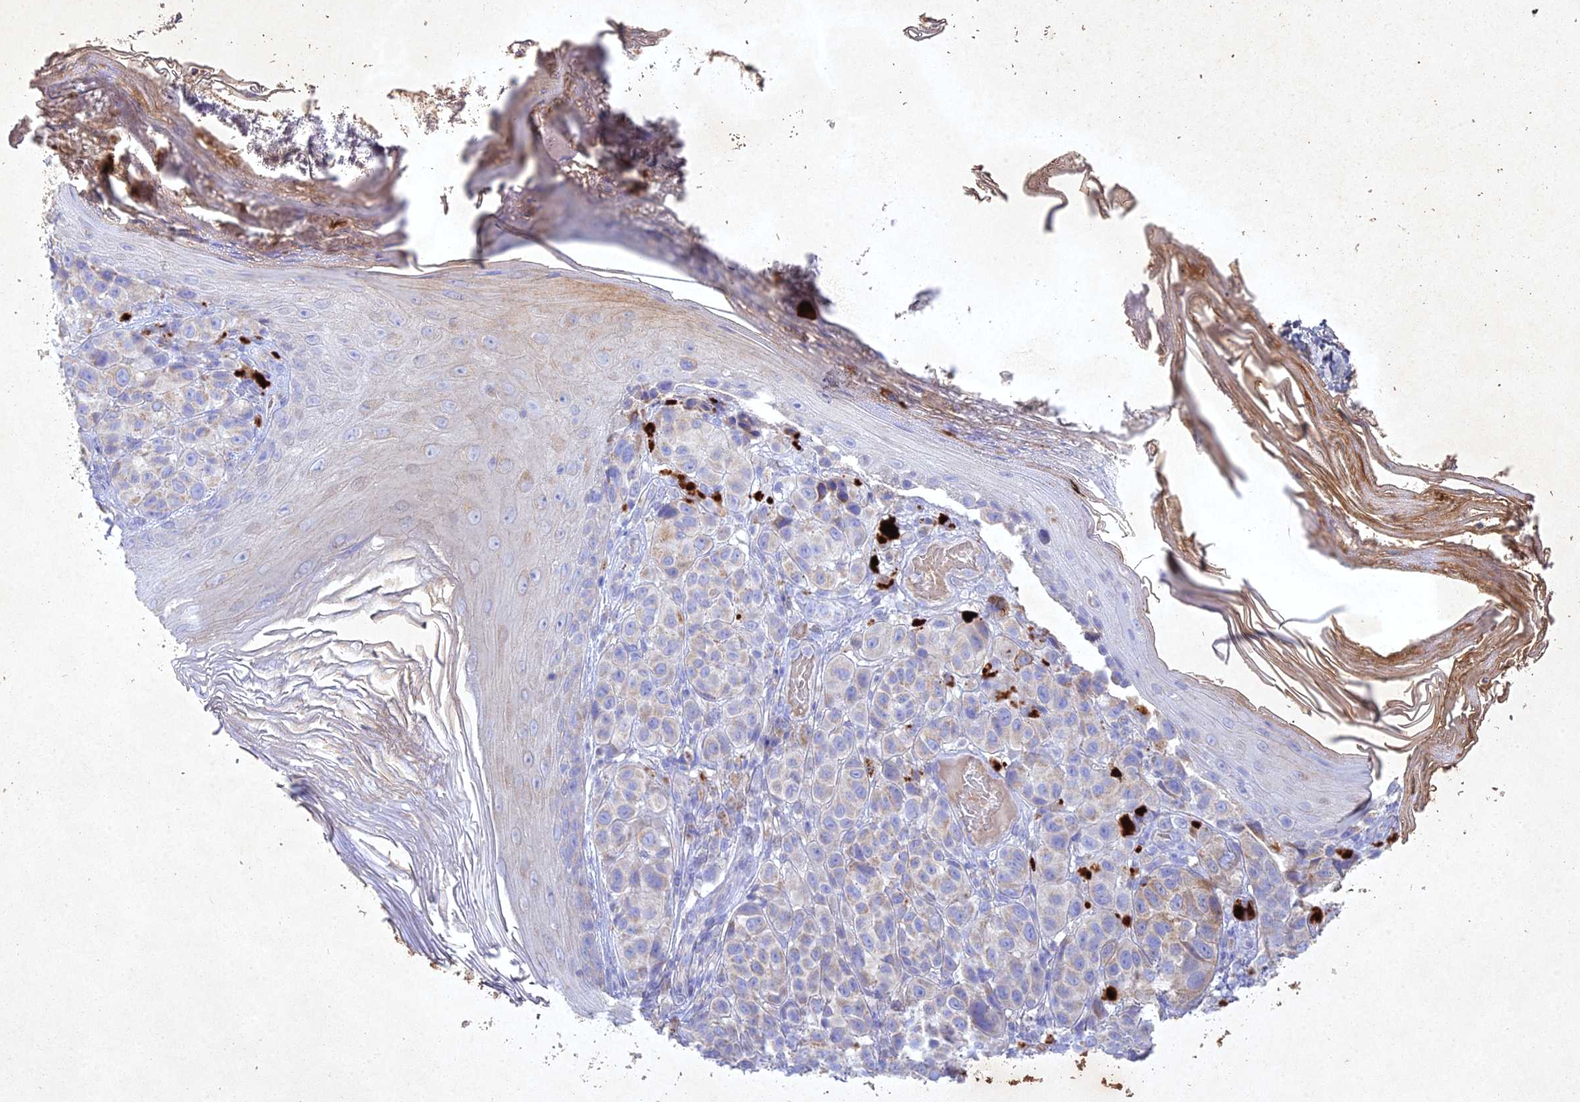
{"staining": {"intensity": "negative", "quantity": "none", "location": "none"}, "tissue": "melanoma", "cell_type": "Tumor cells", "image_type": "cancer", "snomed": [{"axis": "morphology", "description": "Malignant melanoma, NOS"}, {"axis": "topography", "description": "Skin"}], "caption": "Immunohistochemistry of melanoma shows no staining in tumor cells. The staining was performed using DAB to visualize the protein expression in brown, while the nuclei were stained in blue with hematoxylin (Magnification: 20x).", "gene": "NDUFV1", "patient": {"sex": "male", "age": 38}}